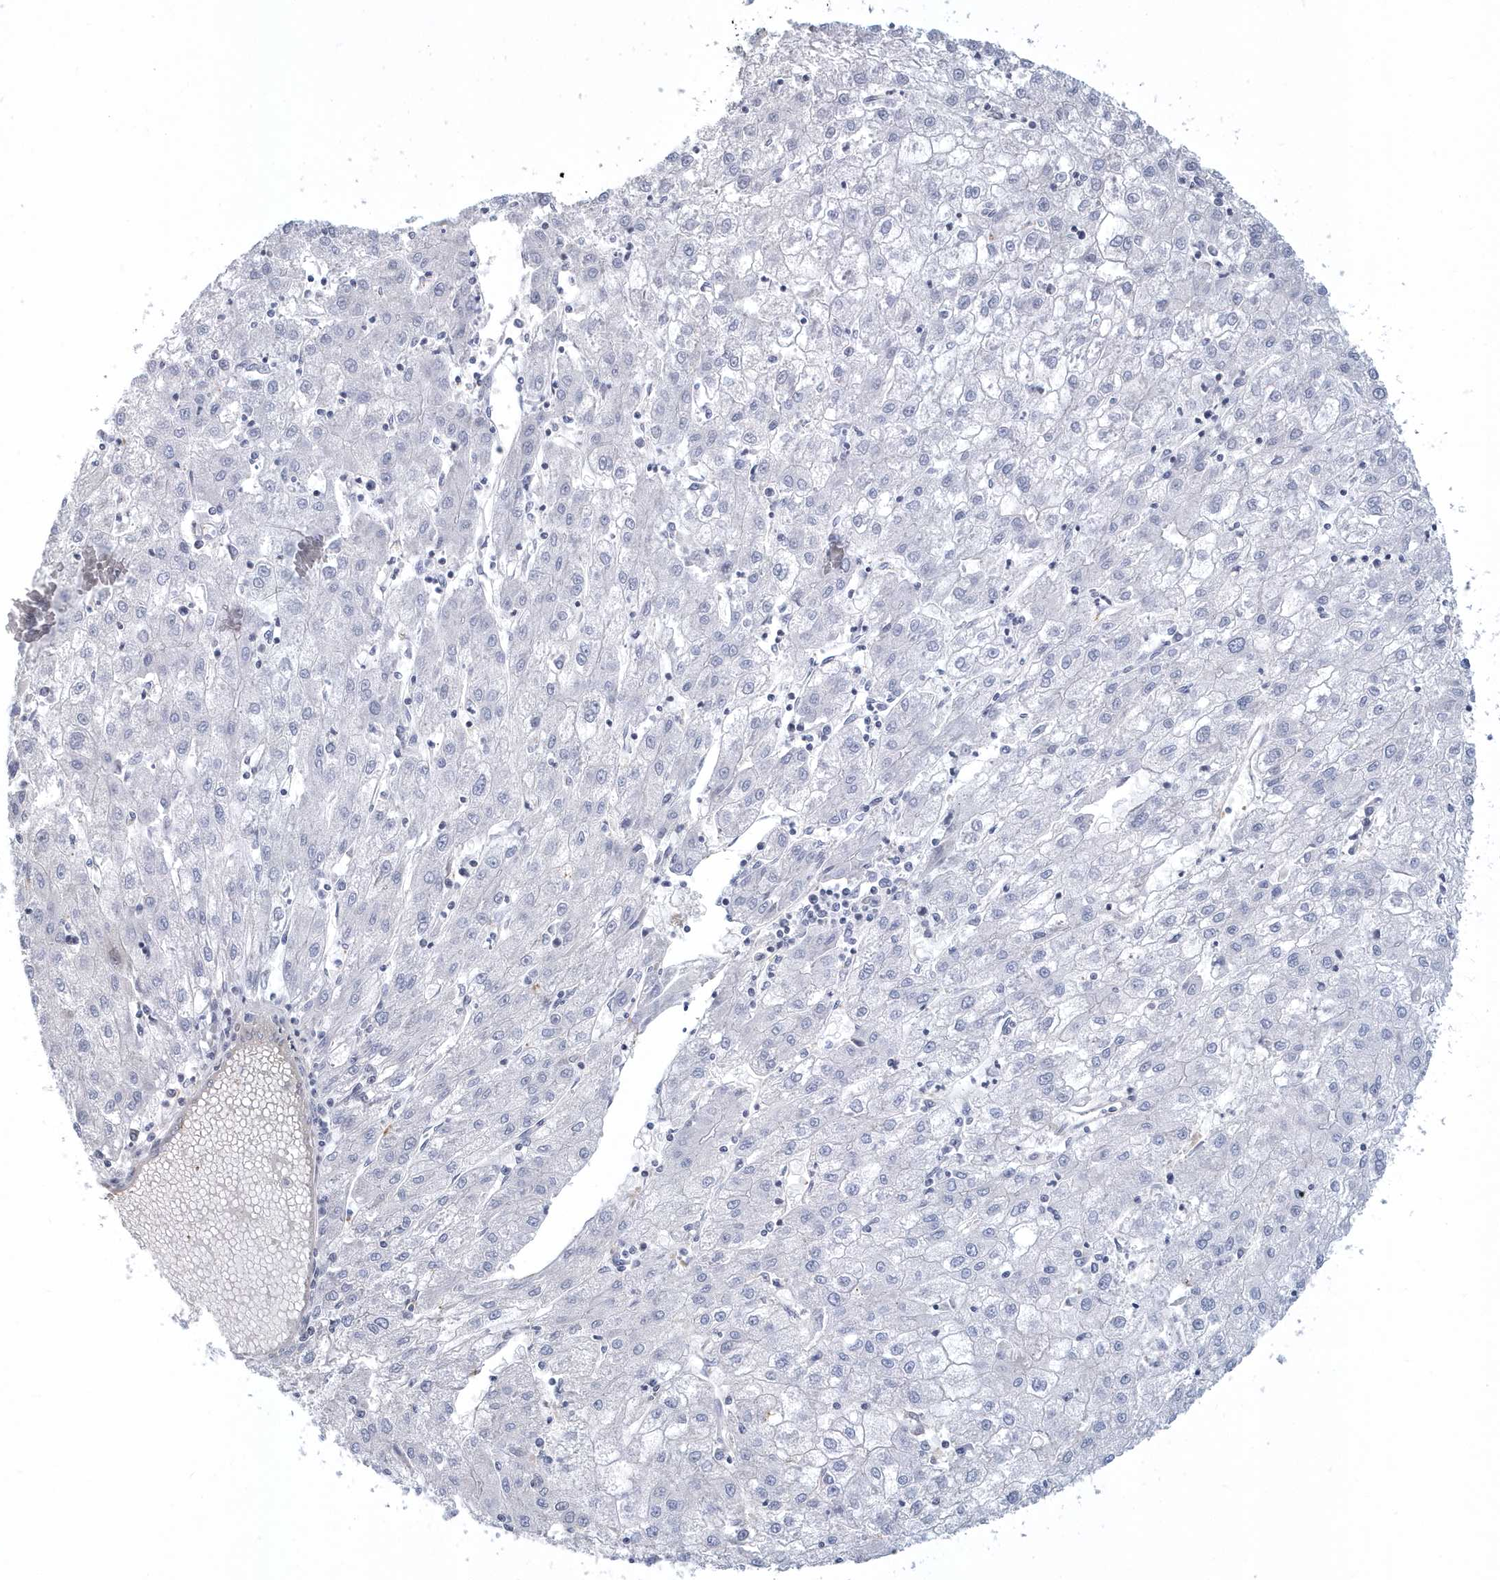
{"staining": {"intensity": "negative", "quantity": "none", "location": "none"}, "tissue": "liver cancer", "cell_type": "Tumor cells", "image_type": "cancer", "snomed": [{"axis": "morphology", "description": "Carcinoma, Hepatocellular, NOS"}, {"axis": "topography", "description": "Liver"}], "caption": "Protein analysis of liver cancer shows no significant staining in tumor cells. The staining was performed using DAB to visualize the protein expression in brown, while the nuclei were stained in blue with hematoxylin (Magnification: 20x).", "gene": "ARAP2", "patient": {"sex": "male", "age": 72}}